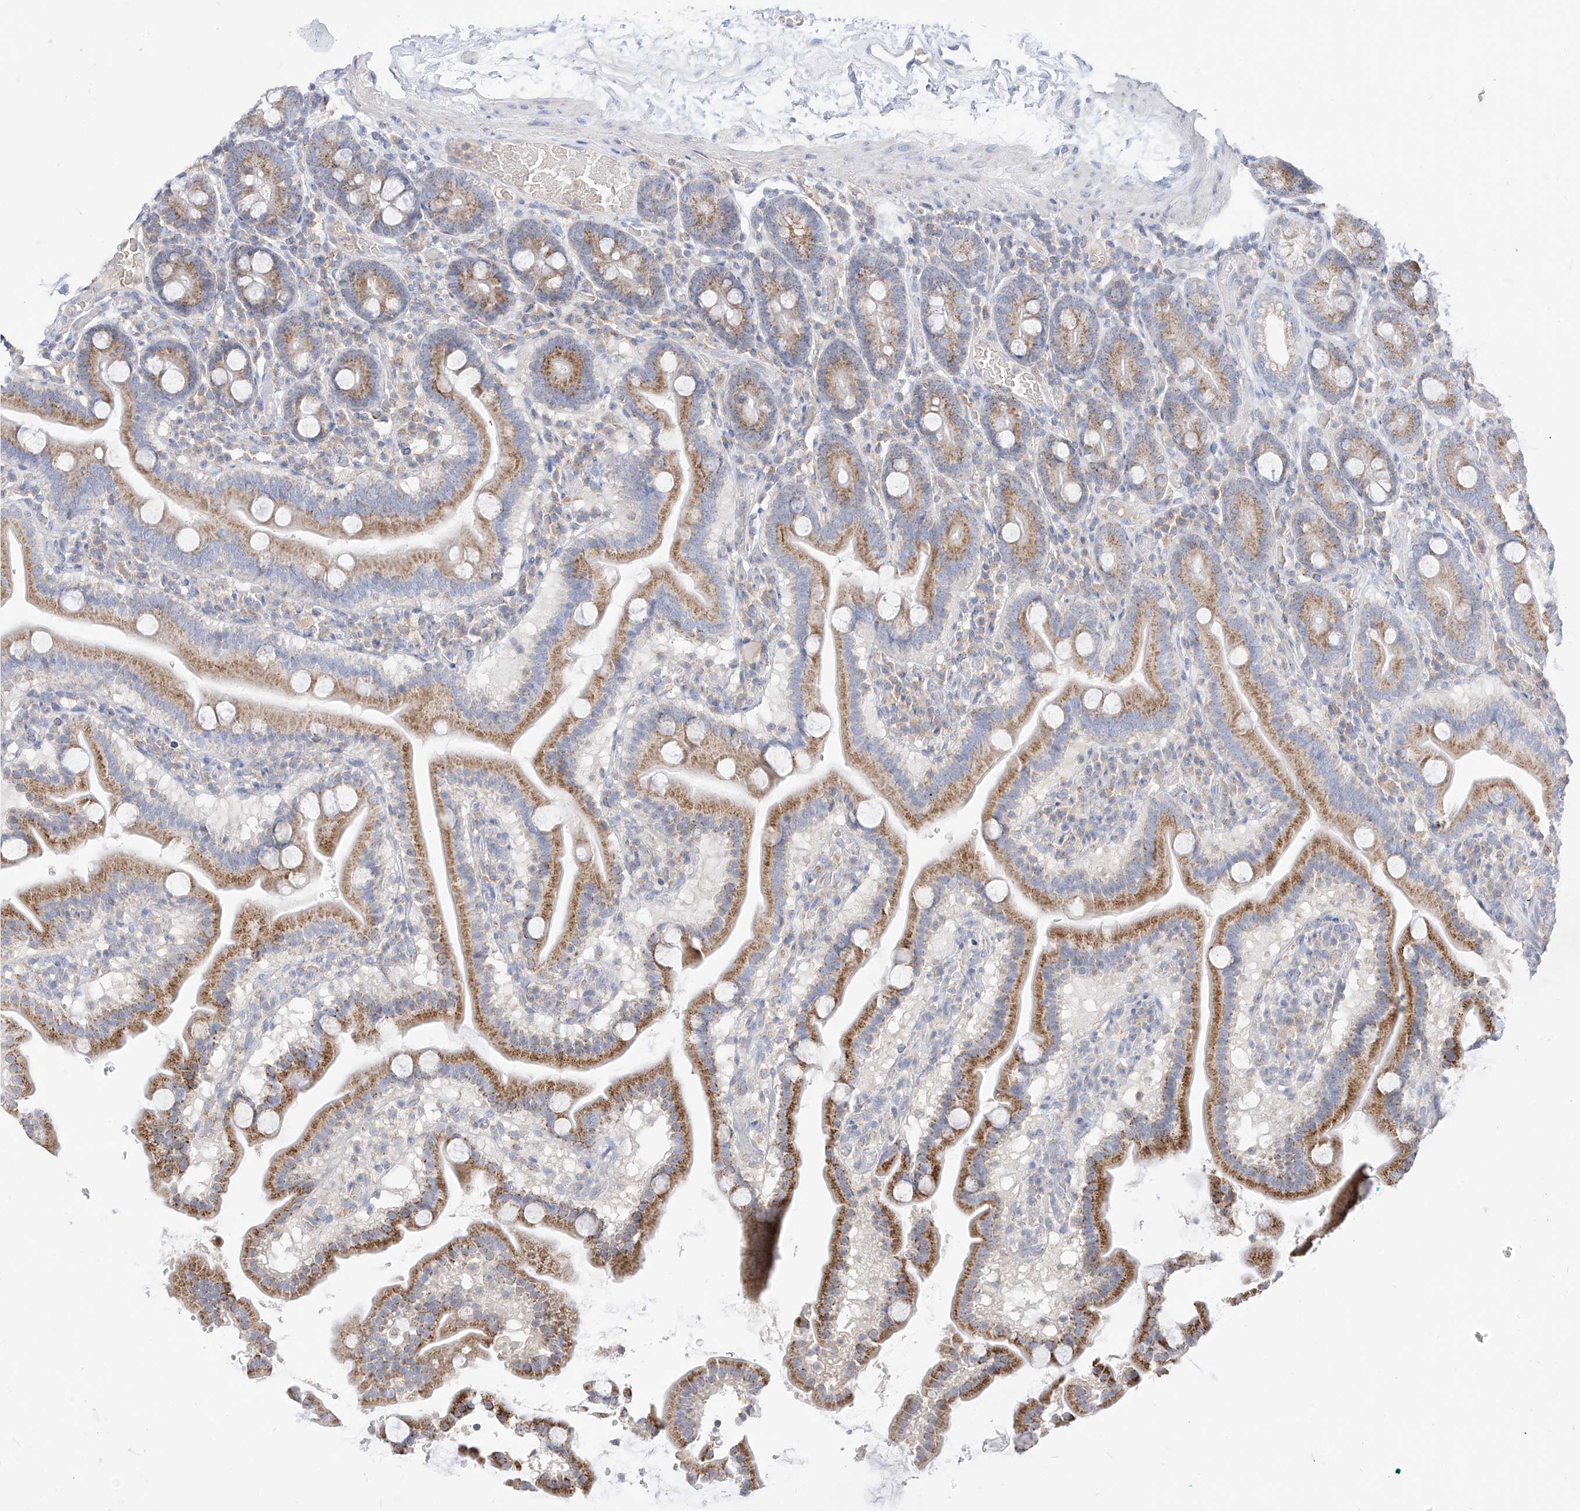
{"staining": {"intensity": "moderate", "quantity": ">75%", "location": "cytoplasmic/membranous"}, "tissue": "duodenum", "cell_type": "Glandular cells", "image_type": "normal", "snomed": [{"axis": "morphology", "description": "Normal tissue, NOS"}, {"axis": "topography", "description": "Duodenum"}], "caption": "The micrograph demonstrates immunohistochemical staining of benign duodenum. There is moderate cytoplasmic/membranous staining is appreciated in about >75% of glandular cells.", "gene": "RASA2", "patient": {"sex": "male", "age": 55}}